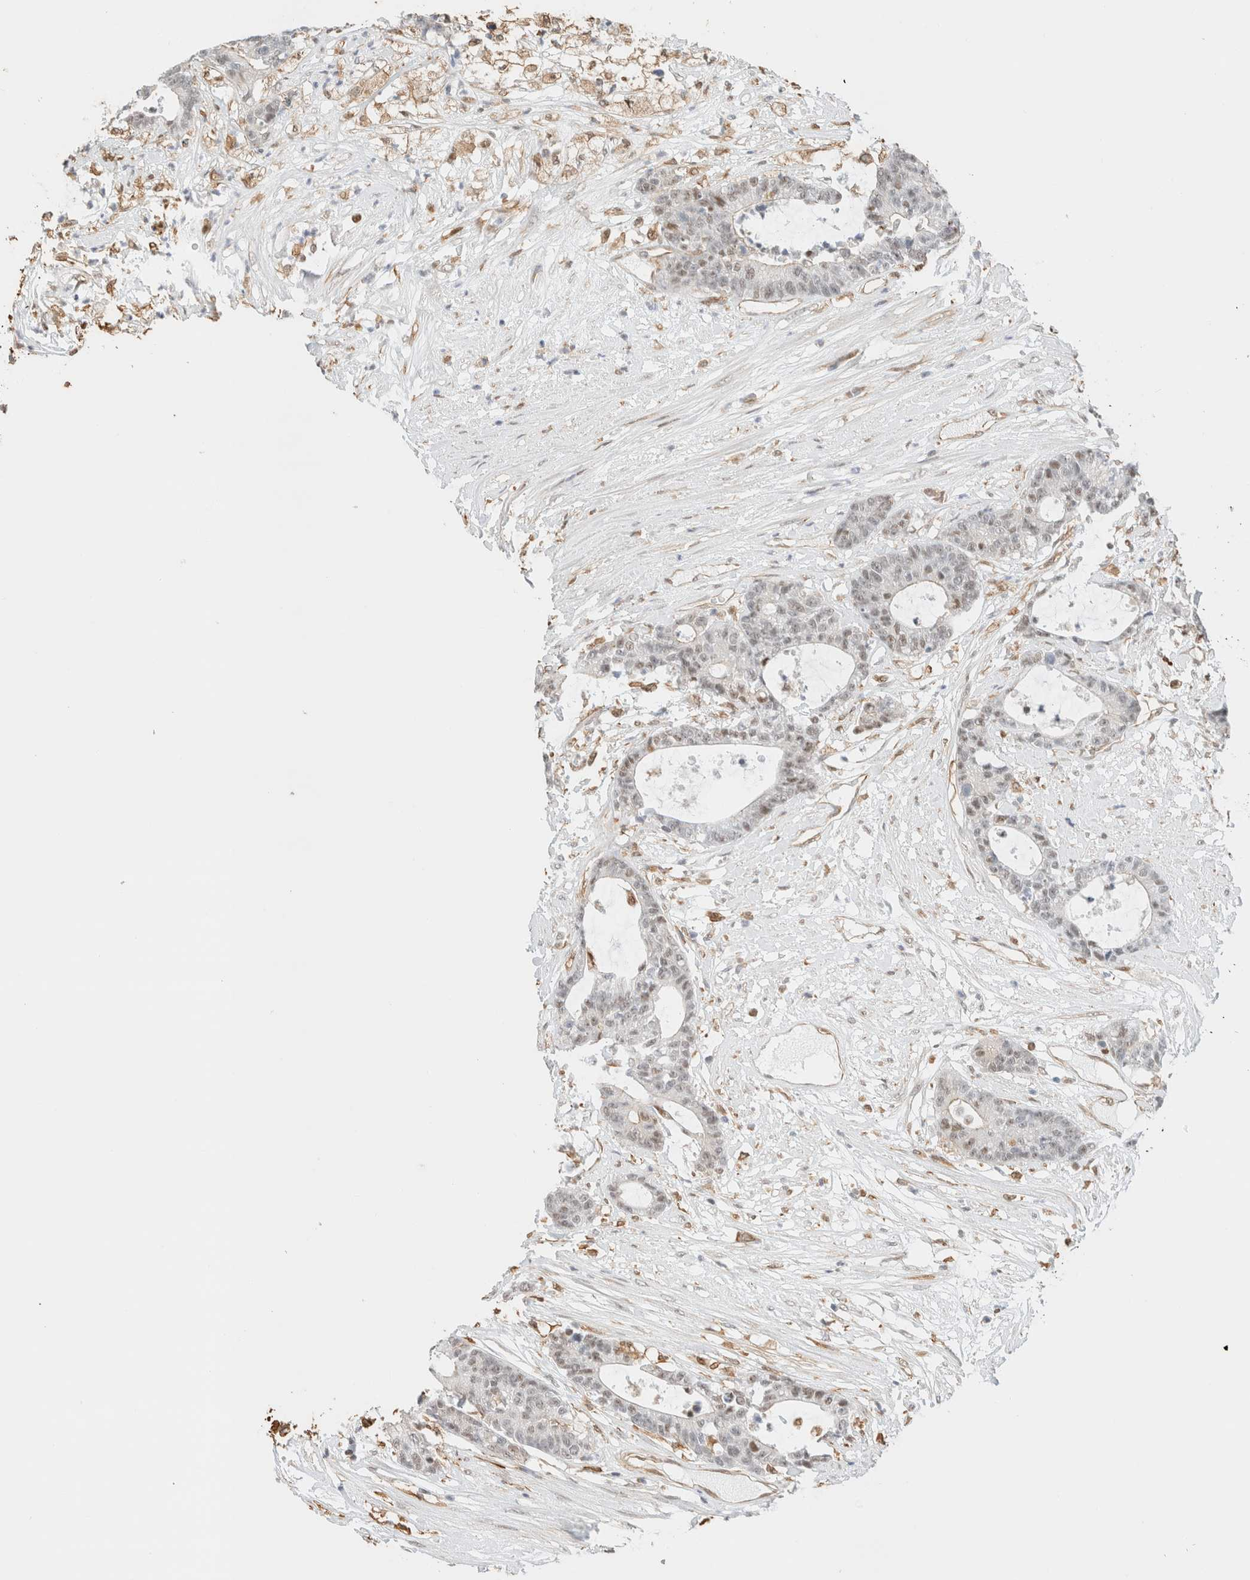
{"staining": {"intensity": "weak", "quantity": "<25%", "location": "cytoplasmic/membranous,nuclear"}, "tissue": "colorectal cancer", "cell_type": "Tumor cells", "image_type": "cancer", "snomed": [{"axis": "morphology", "description": "Adenocarcinoma, NOS"}, {"axis": "topography", "description": "Colon"}], "caption": "Colorectal cancer (adenocarcinoma) stained for a protein using immunohistochemistry (IHC) displays no expression tumor cells.", "gene": "ARID5A", "patient": {"sex": "female", "age": 84}}